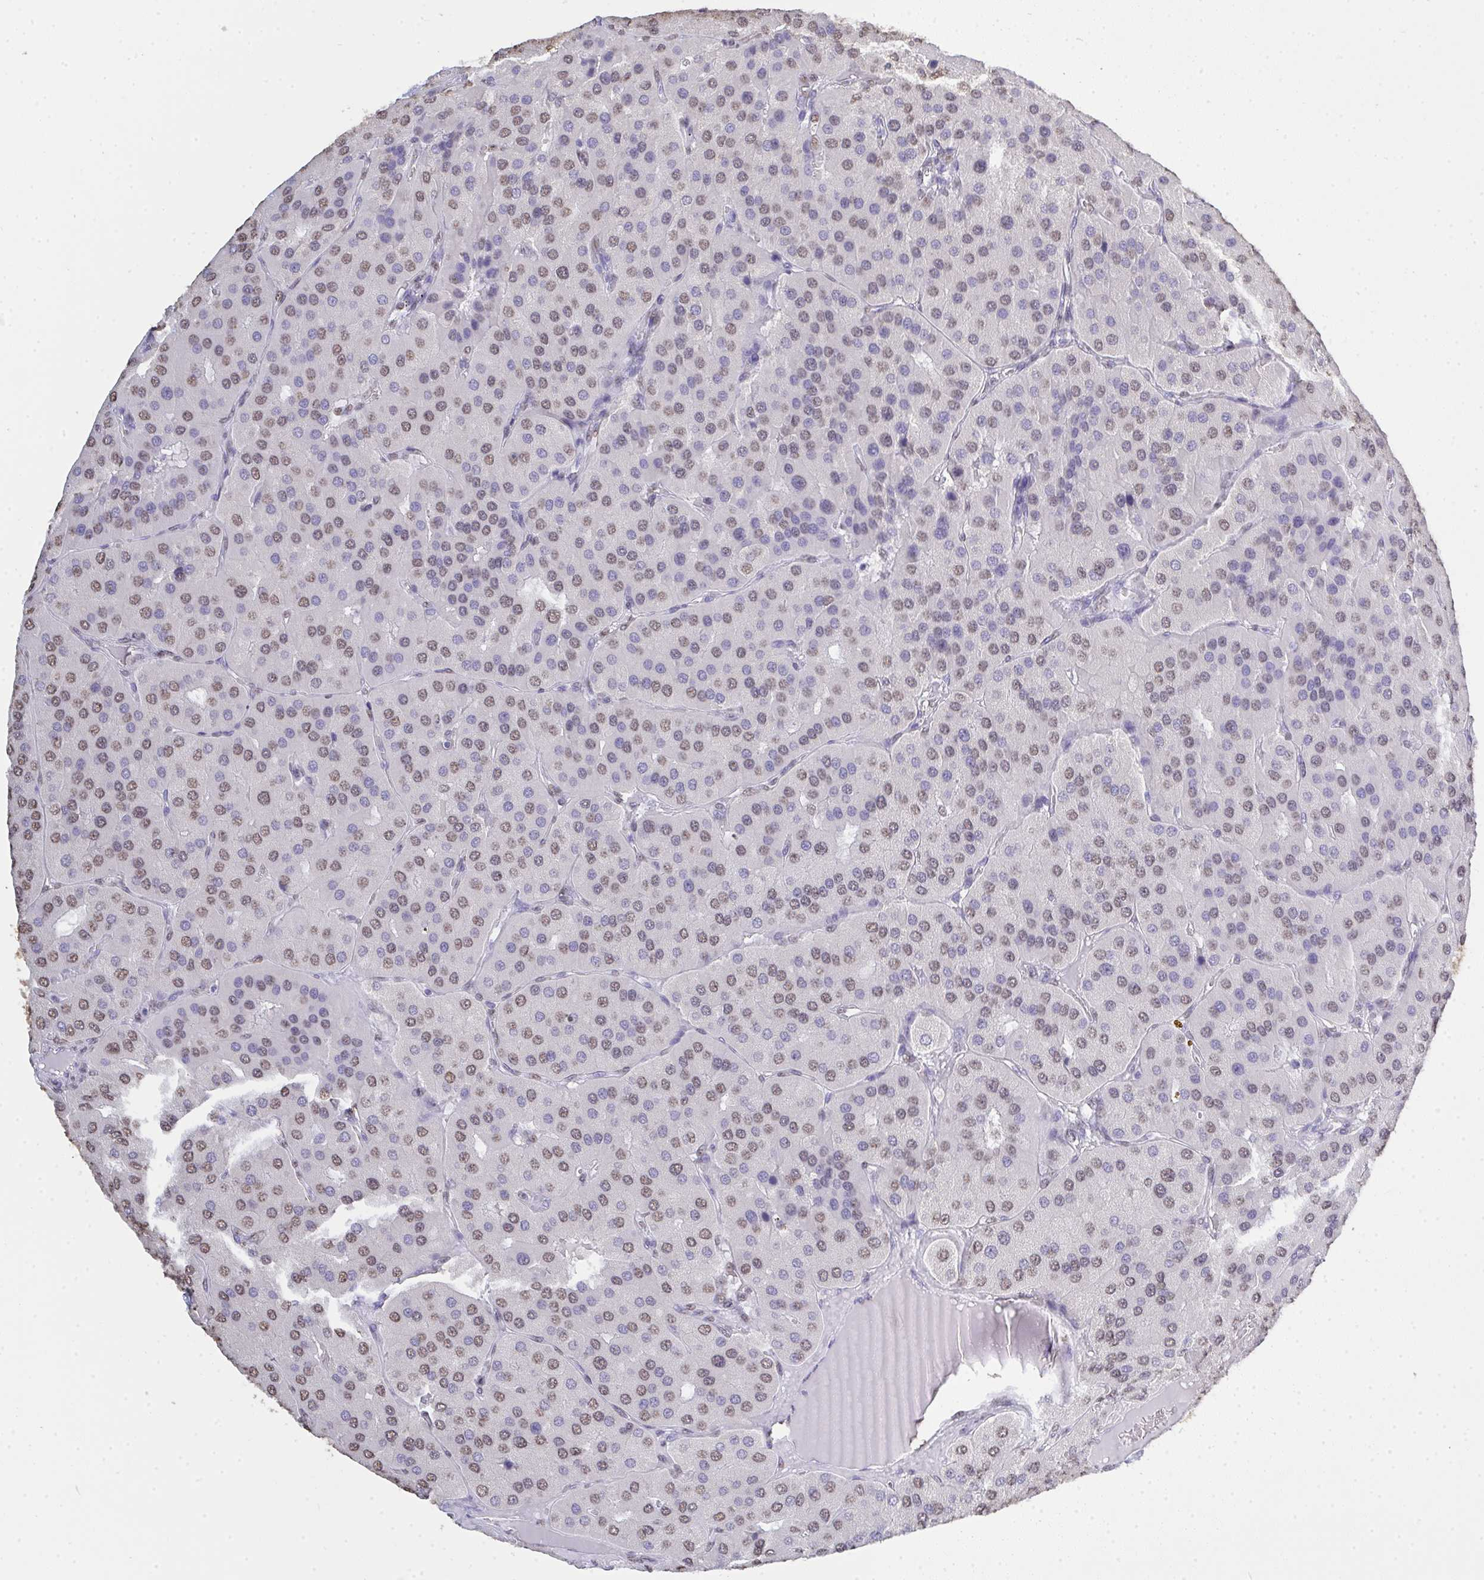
{"staining": {"intensity": "weak", "quantity": "25%-75%", "location": "nuclear"}, "tissue": "parathyroid gland", "cell_type": "Glandular cells", "image_type": "normal", "snomed": [{"axis": "morphology", "description": "Normal tissue, NOS"}, {"axis": "morphology", "description": "Adenoma, NOS"}, {"axis": "topography", "description": "Parathyroid gland"}], "caption": "About 25%-75% of glandular cells in benign parathyroid gland show weak nuclear protein expression as visualized by brown immunohistochemical staining.", "gene": "SEMA6B", "patient": {"sex": "female", "age": 86}}